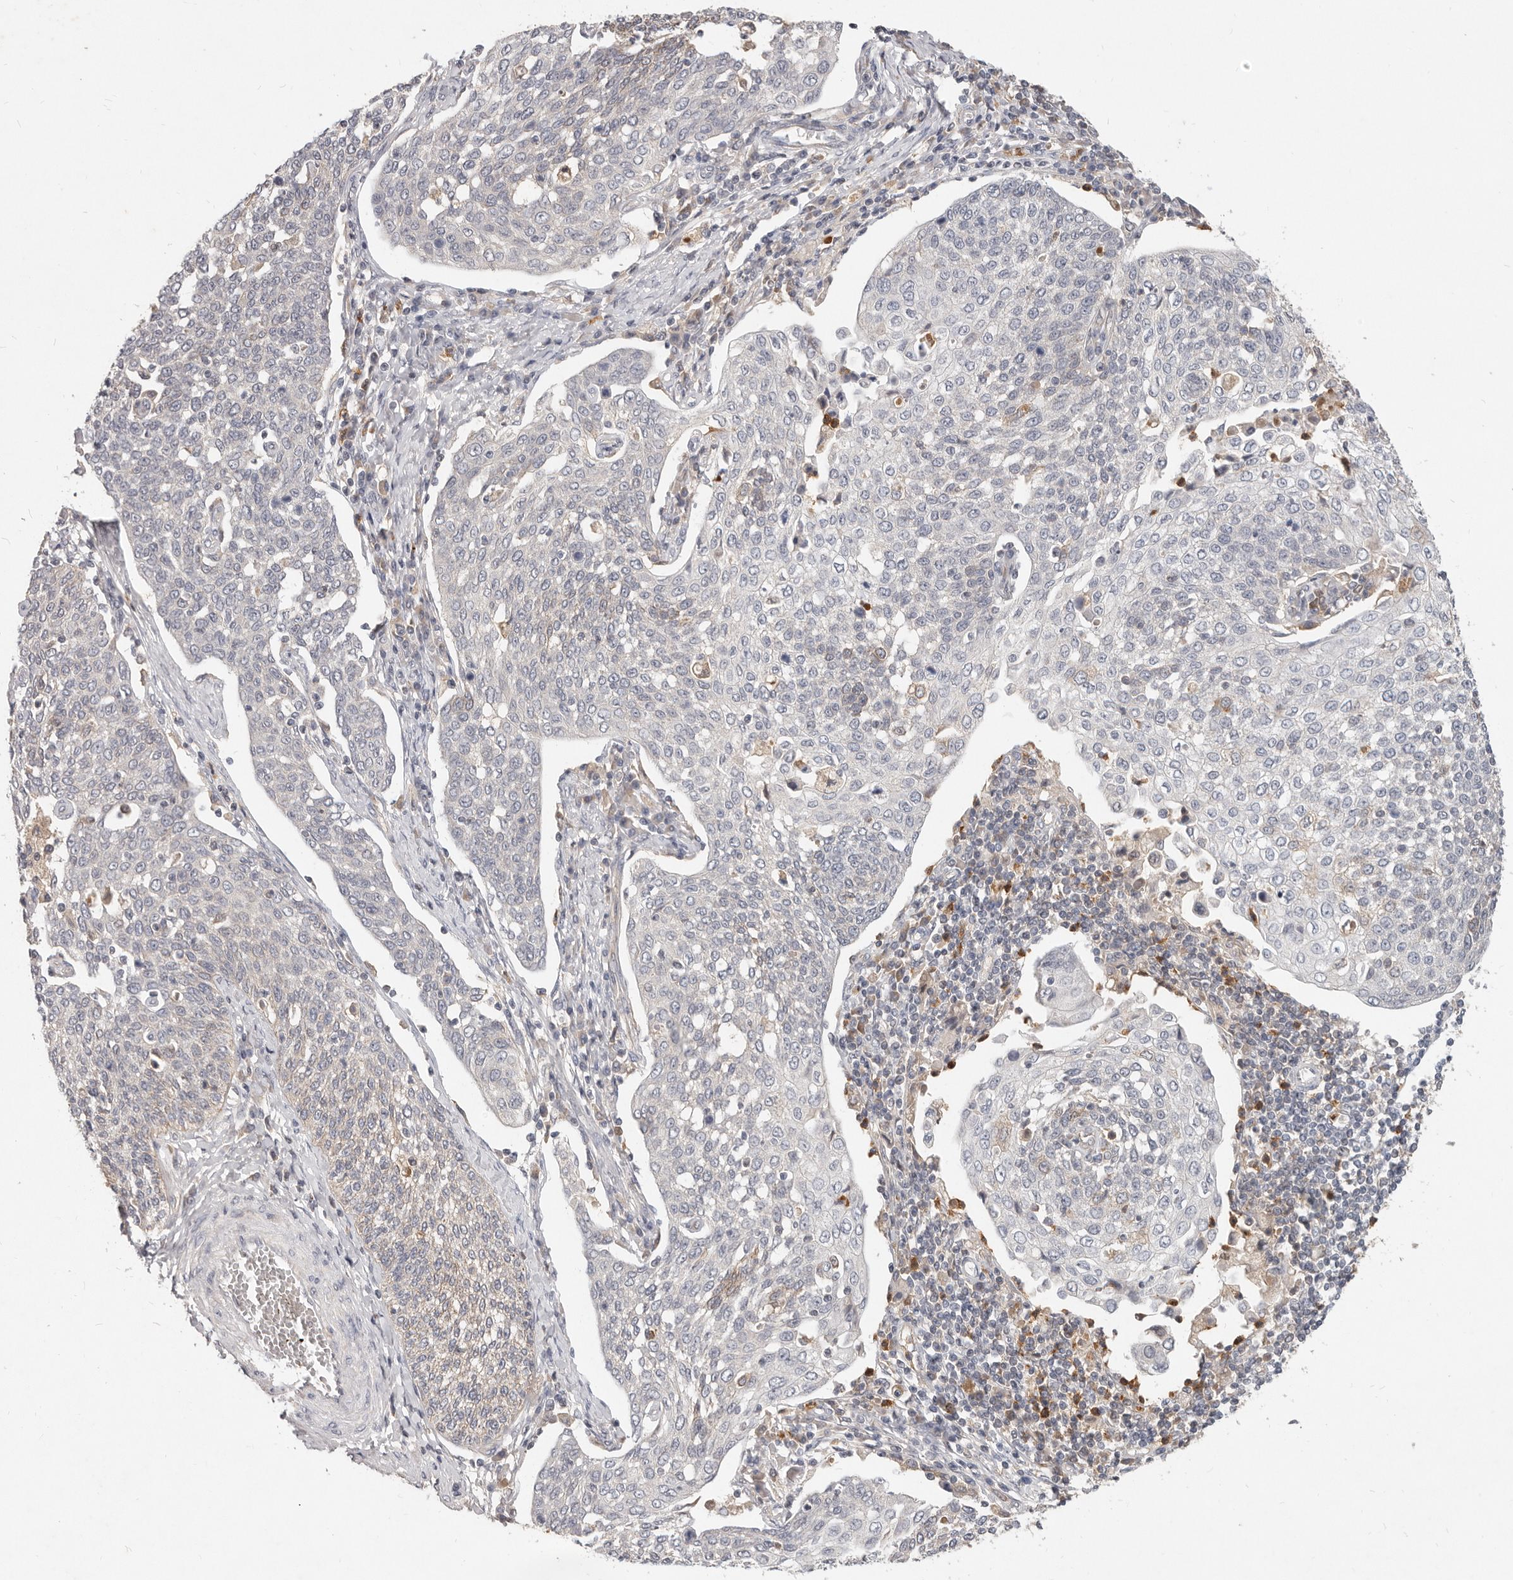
{"staining": {"intensity": "negative", "quantity": "none", "location": "none"}, "tissue": "cervical cancer", "cell_type": "Tumor cells", "image_type": "cancer", "snomed": [{"axis": "morphology", "description": "Squamous cell carcinoma, NOS"}, {"axis": "topography", "description": "Cervix"}], "caption": "A high-resolution photomicrograph shows immunohistochemistry (IHC) staining of cervical cancer (squamous cell carcinoma), which exhibits no significant expression in tumor cells. The staining was performed using DAB (3,3'-diaminobenzidine) to visualize the protein expression in brown, while the nuclei were stained in blue with hematoxylin (Magnification: 20x).", "gene": "USP49", "patient": {"sex": "female", "age": 34}}